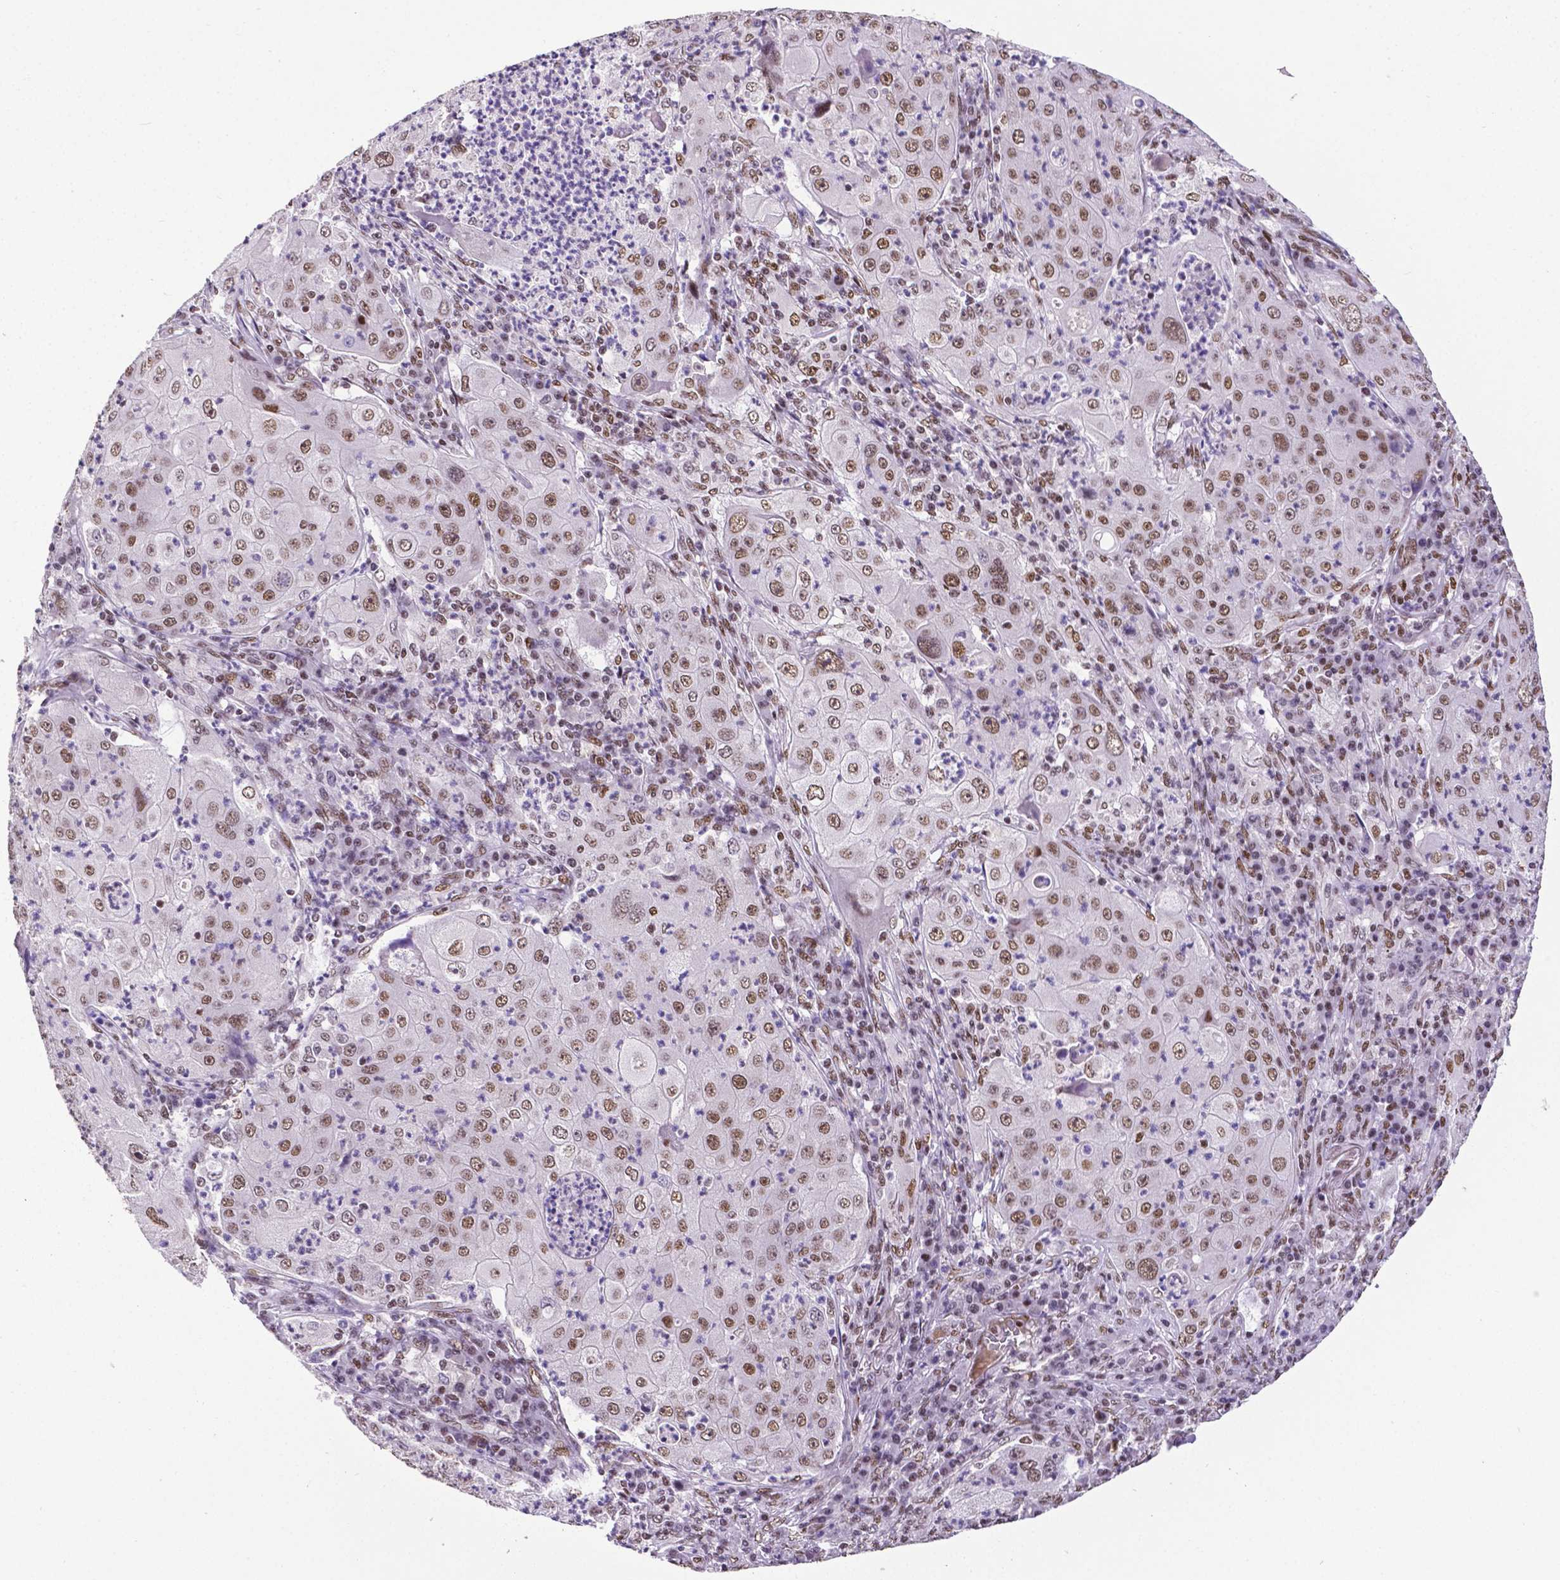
{"staining": {"intensity": "moderate", "quantity": ">75%", "location": "nuclear"}, "tissue": "lung cancer", "cell_type": "Tumor cells", "image_type": "cancer", "snomed": [{"axis": "morphology", "description": "Squamous cell carcinoma, NOS"}, {"axis": "topography", "description": "Lung"}], "caption": "This micrograph reveals immunohistochemistry (IHC) staining of squamous cell carcinoma (lung), with medium moderate nuclear positivity in about >75% of tumor cells.", "gene": "REST", "patient": {"sex": "female", "age": 59}}